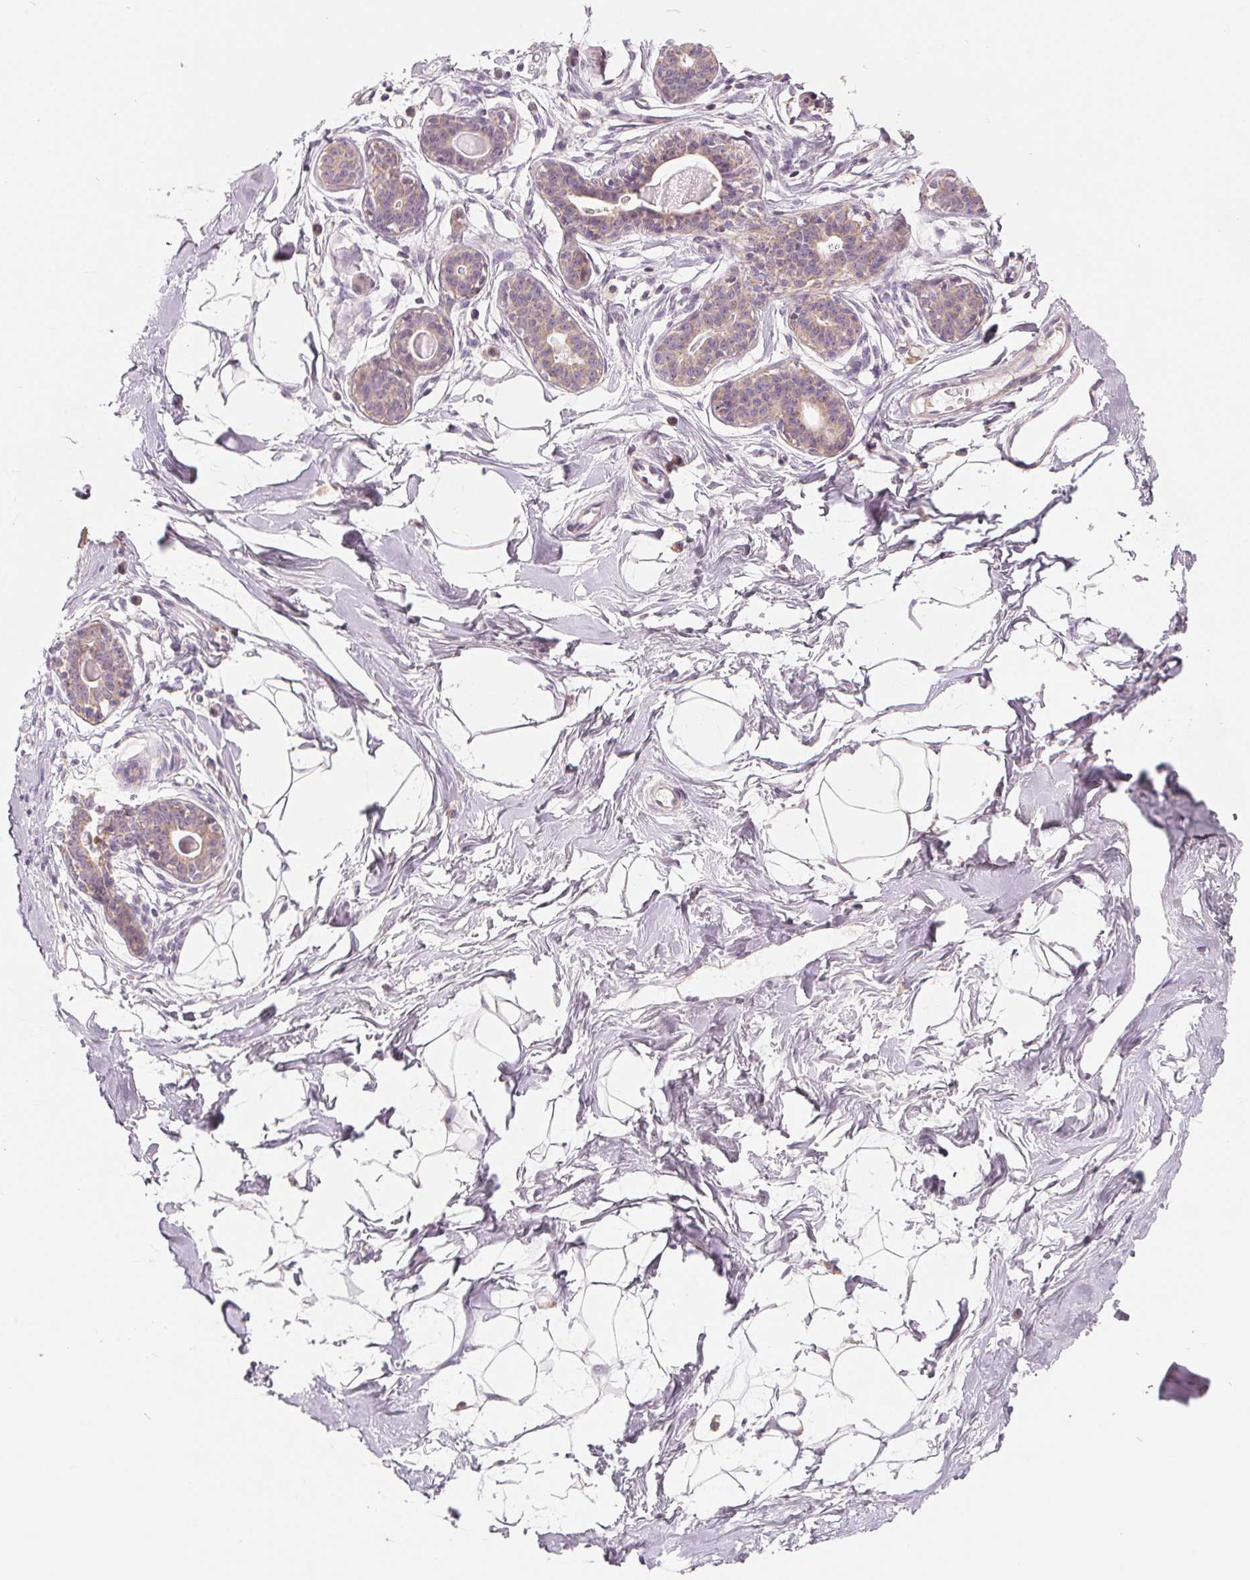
{"staining": {"intensity": "negative", "quantity": "none", "location": "none"}, "tissue": "breast", "cell_type": "Adipocytes", "image_type": "normal", "snomed": [{"axis": "morphology", "description": "Normal tissue, NOS"}, {"axis": "topography", "description": "Breast"}], "caption": "This is an immunohistochemistry image of unremarkable human breast. There is no positivity in adipocytes.", "gene": "GHITM", "patient": {"sex": "female", "age": 45}}